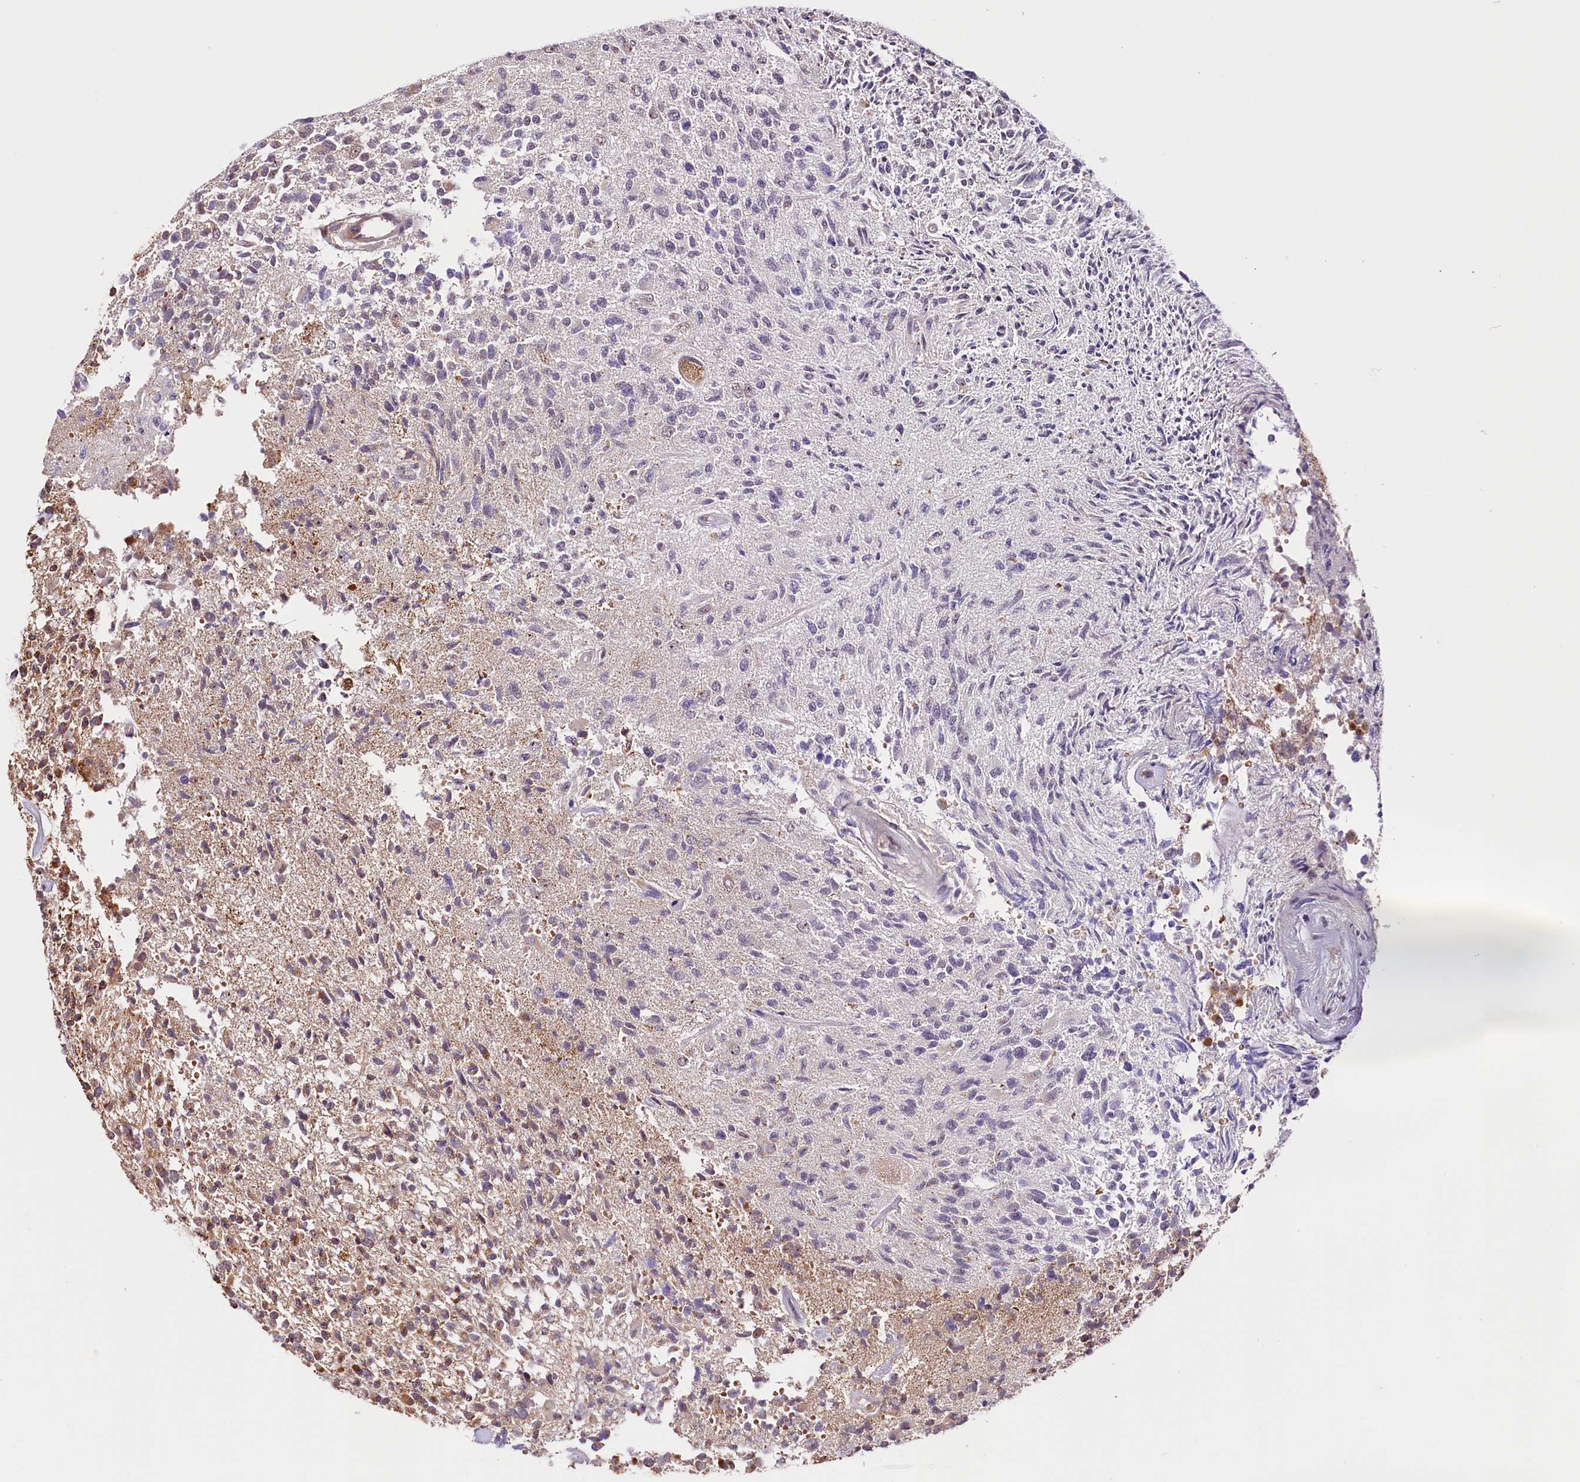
{"staining": {"intensity": "weak", "quantity": "25%-75%", "location": "cytoplasmic/membranous"}, "tissue": "glioma", "cell_type": "Tumor cells", "image_type": "cancer", "snomed": [{"axis": "morphology", "description": "Glioma, malignant, High grade"}, {"axis": "morphology", "description": "Glioblastoma, NOS"}, {"axis": "topography", "description": "Brain"}], "caption": "Weak cytoplasmic/membranous positivity is appreciated in about 25%-75% of tumor cells in high-grade glioma (malignant).", "gene": "ST7", "patient": {"sex": "male", "age": 60}}